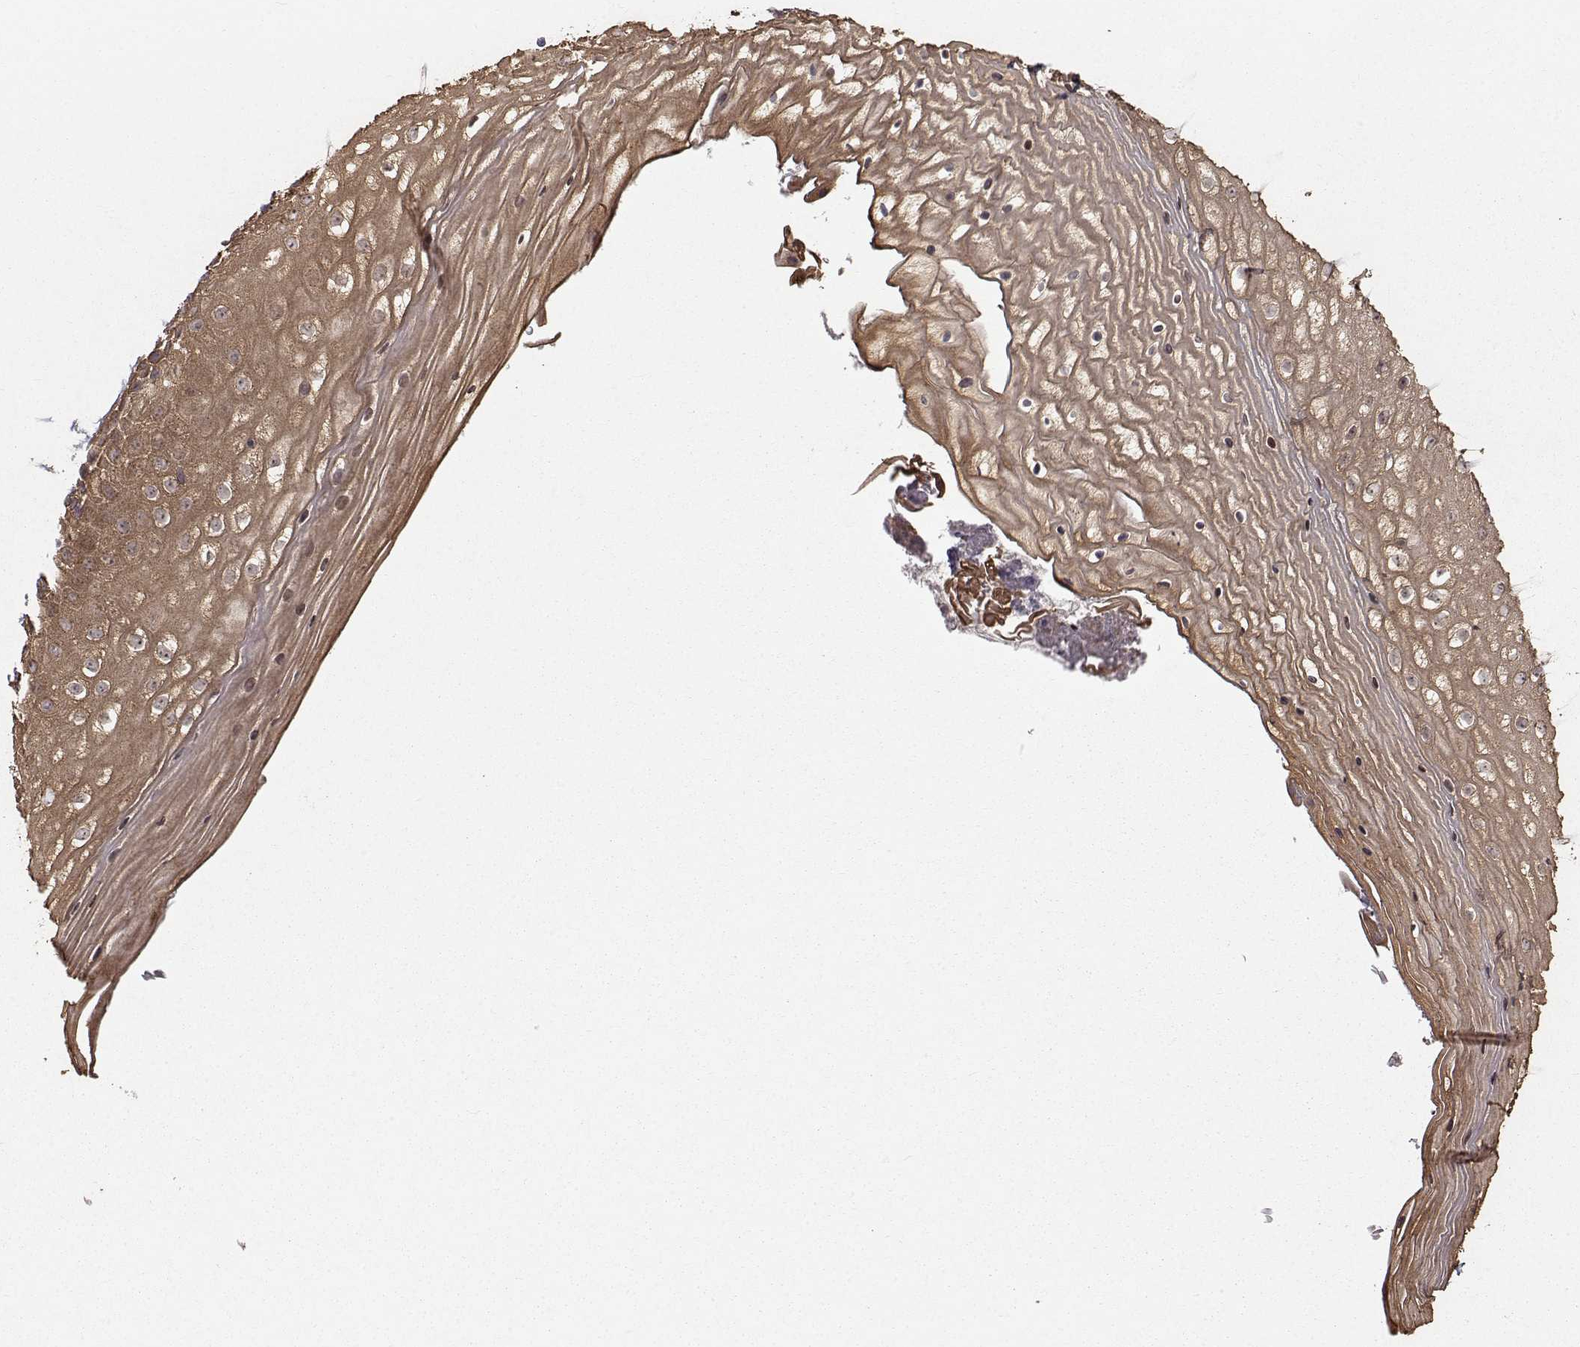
{"staining": {"intensity": "moderate", "quantity": ">75%", "location": "cytoplasmic/membranous"}, "tissue": "vagina", "cell_type": "Squamous epithelial cells", "image_type": "normal", "snomed": [{"axis": "morphology", "description": "Normal tissue, NOS"}, {"axis": "topography", "description": "Vagina"}], "caption": "Squamous epithelial cells display medium levels of moderate cytoplasmic/membranous positivity in approximately >75% of cells in unremarkable vagina. The staining is performed using DAB (3,3'-diaminobenzidine) brown chromogen to label protein expression. The nuclei are counter-stained blue using hematoxylin.", "gene": "APC", "patient": {"sex": "female", "age": 47}}